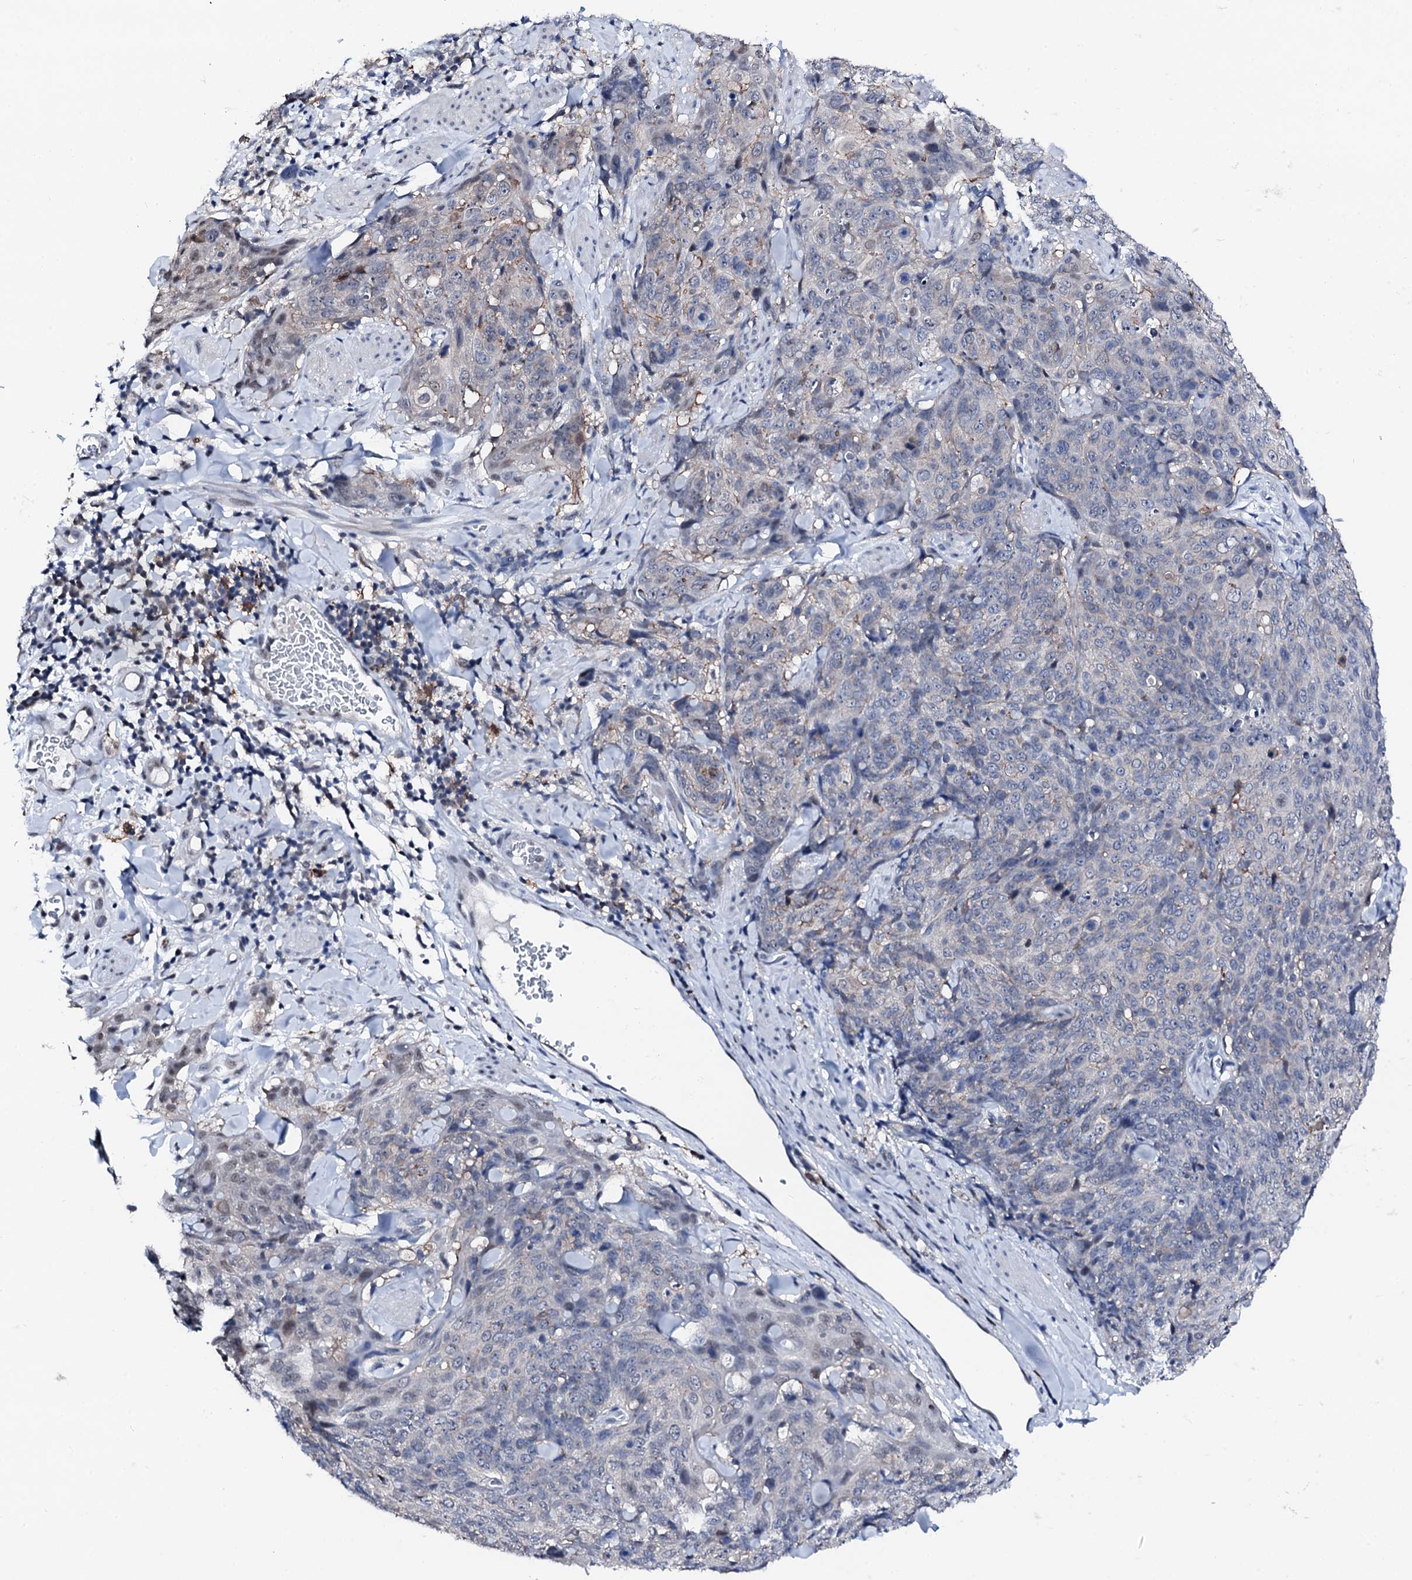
{"staining": {"intensity": "negative", "quantity": "none", "location": "none"}, "tissue": "skin cancer", "cell_type": "Tumor cells", "image_type": "cancer", "snomed": [{"axis": "morphology", "description": "Squamous cell carcinoma, NOS"}, {"axis": "topography", "description": "Skin"}, {"axis": "topography", "description": "Vulva"}], "caption": "A photomicrograph of human skin squamous cell carcinoma is negative for staining in tumor cells.", "gene": "TRAFD1", "patient": {"sex": "female", "age": 85}}